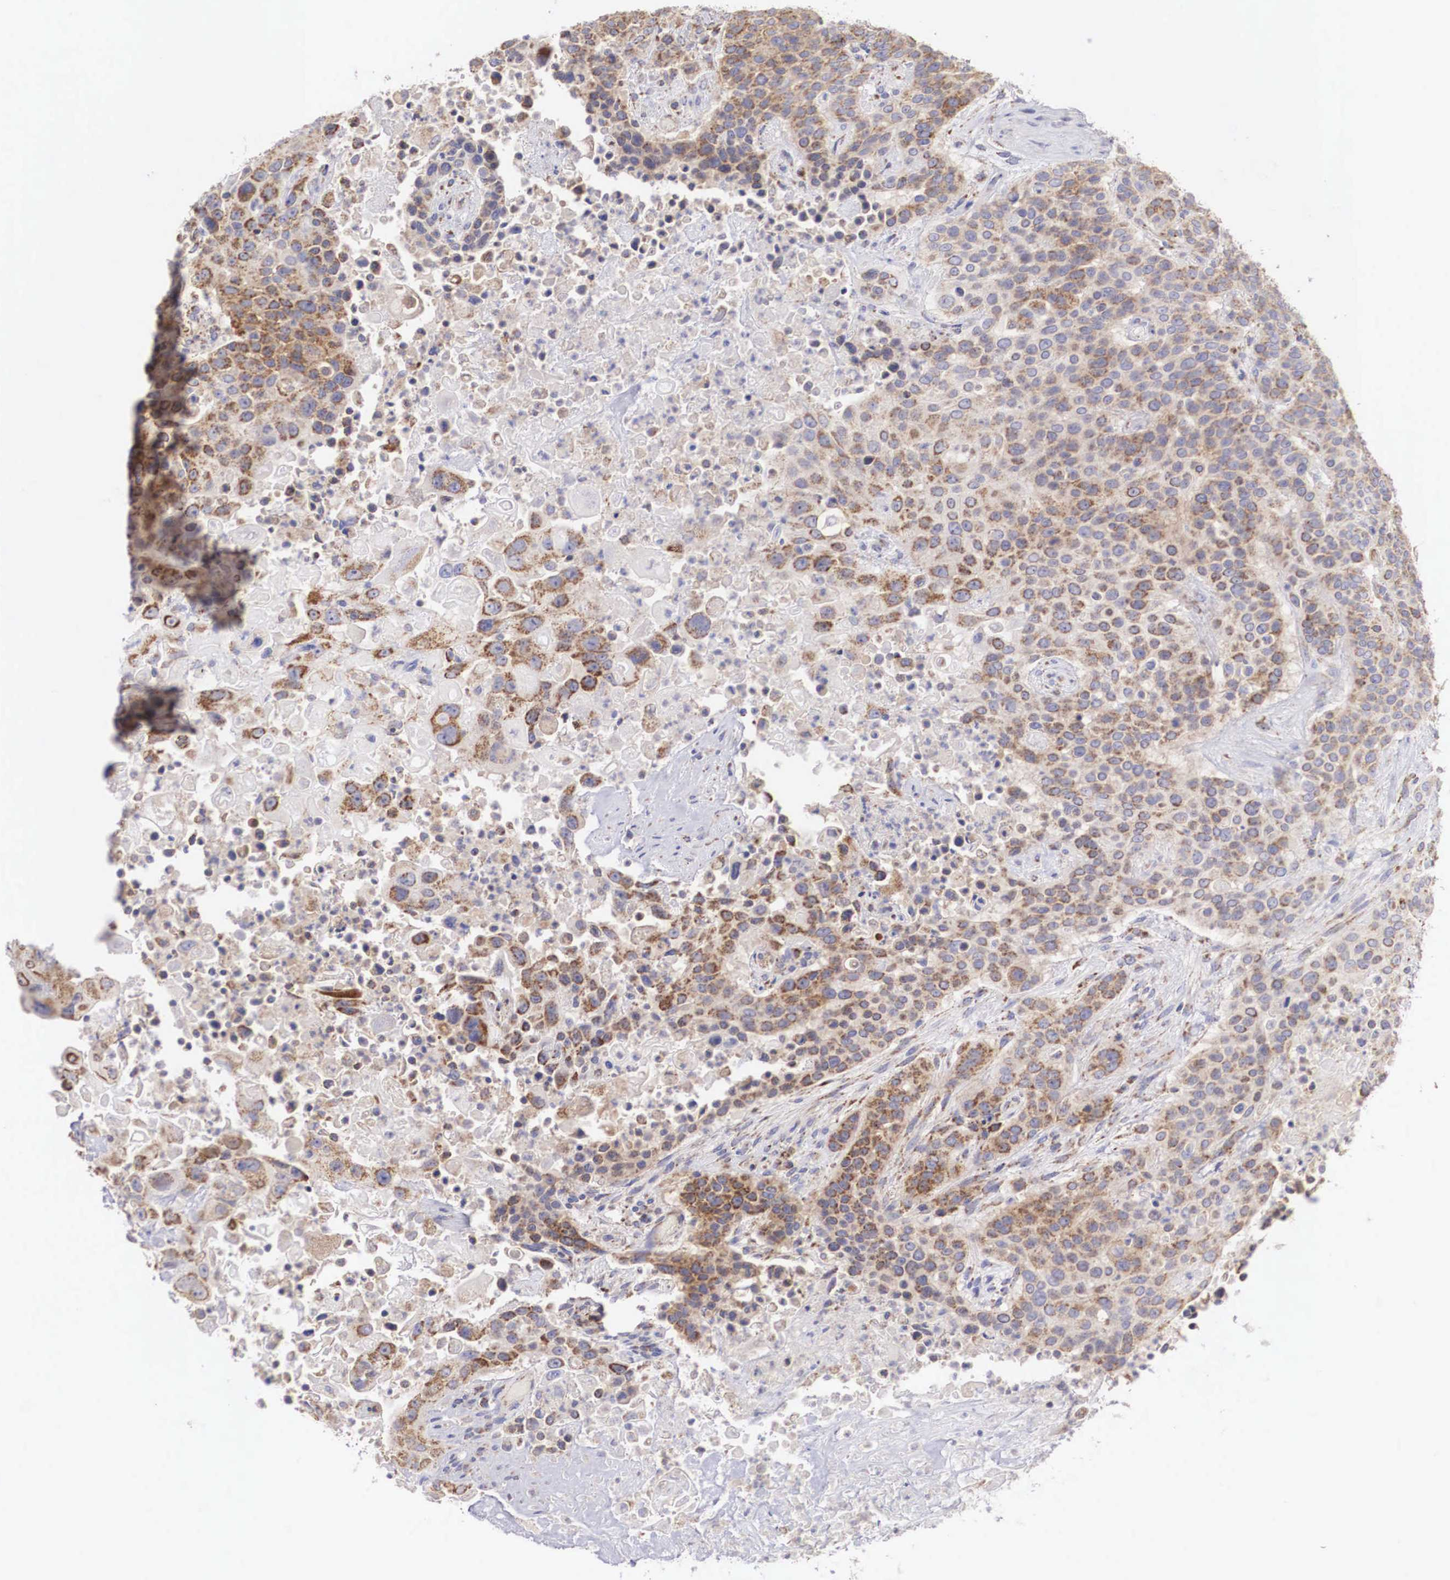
{"staining": {"intensity": "moderate", "quantity": ">75%", "location": "cytoplasmic/membranous"}, "tissue": "urothelial cancer", "cell_type": "Tumor cells", "image_type": "cancer", "snomed": [{"axis": "morphology", "description": "Urothelial carcinoma, High grade"}, {"axis": "topography", "description": "Urinary bladder"}], "caption": "There is medium levels of moderate cytoplasmic/membranous positivity in tumor cells of high-grade urothelial carcinoma, as demonstrated by immunohistochemical staining (brown color).", "gene": "XPNPEP3", "patient": {"sex": "male", "age": 74}}